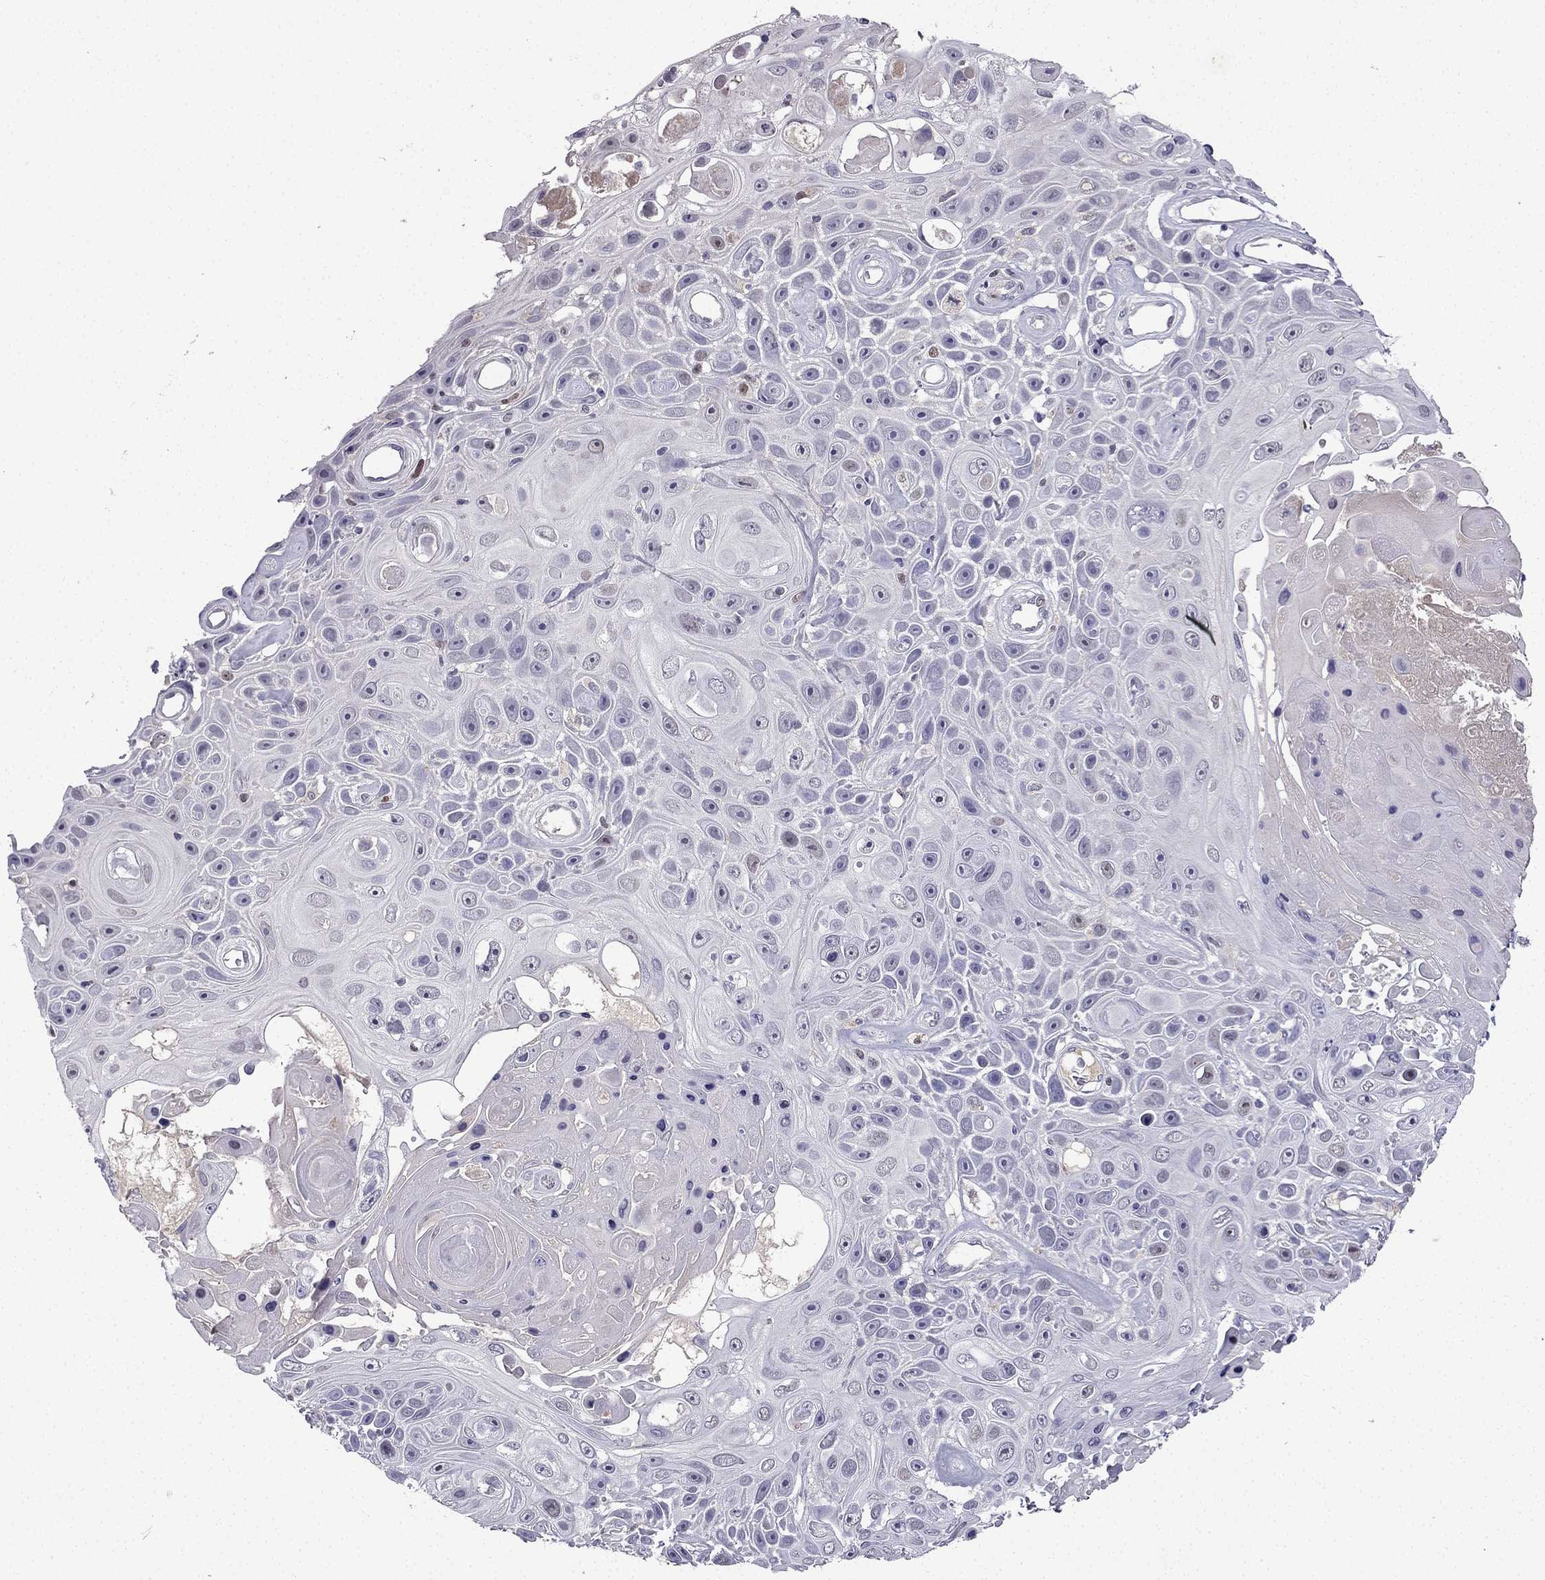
{"staining": {"intensity": "negative", "quantity": "none", "location": "none"}, "tissue": "skin cancer", "cell_type": "Tumor cells", "image_type": "cancer", "snomed": [{"axis": "morphology", "description": "Squamous cell carcinoma, NOS"}, {"axis": "topography", "description": "Skin"}], "caption": "Tumor cells show no significant staining in skin squamous cell carcinoma.", "gene": "UHRF1", "patient": {"sex": "male", "age": 82}}